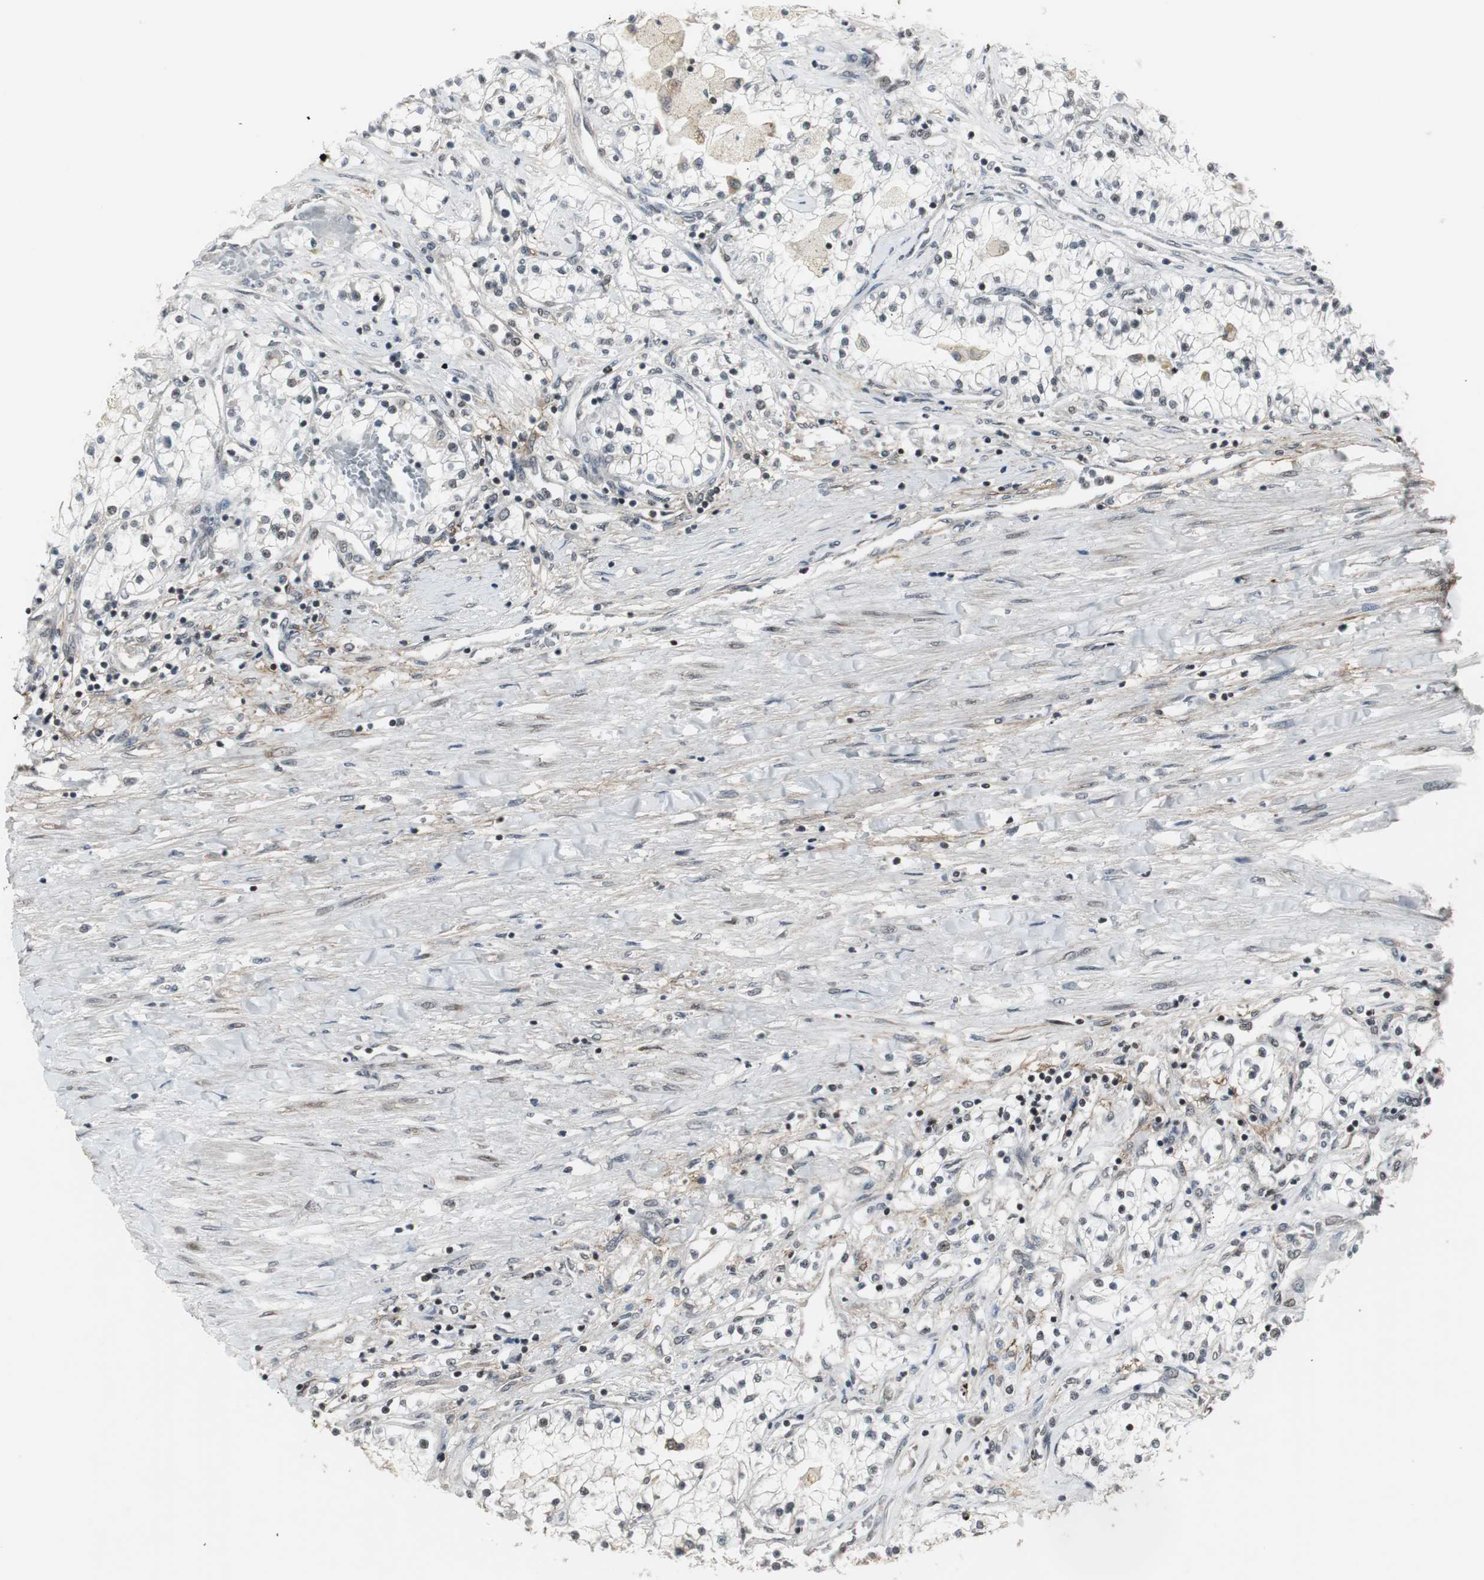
{"staining": {"intensity": "negative", "quantity": "none", "location": "none"}, "tissue": "renal cancer", "cell_type": "Tumor cells", "image_type": "cancer", "snomed": [{"axis": "morphology", "description": "Adenocarcinoma, NOS"}, {"axis": "topography", "description": "Kidney"}], "caption": "There is no significant positivity in tumor cells of renal cancer (adenocarcinoma).", "gene": "MPG", "patient": {"sex": "male", "age": 68}}